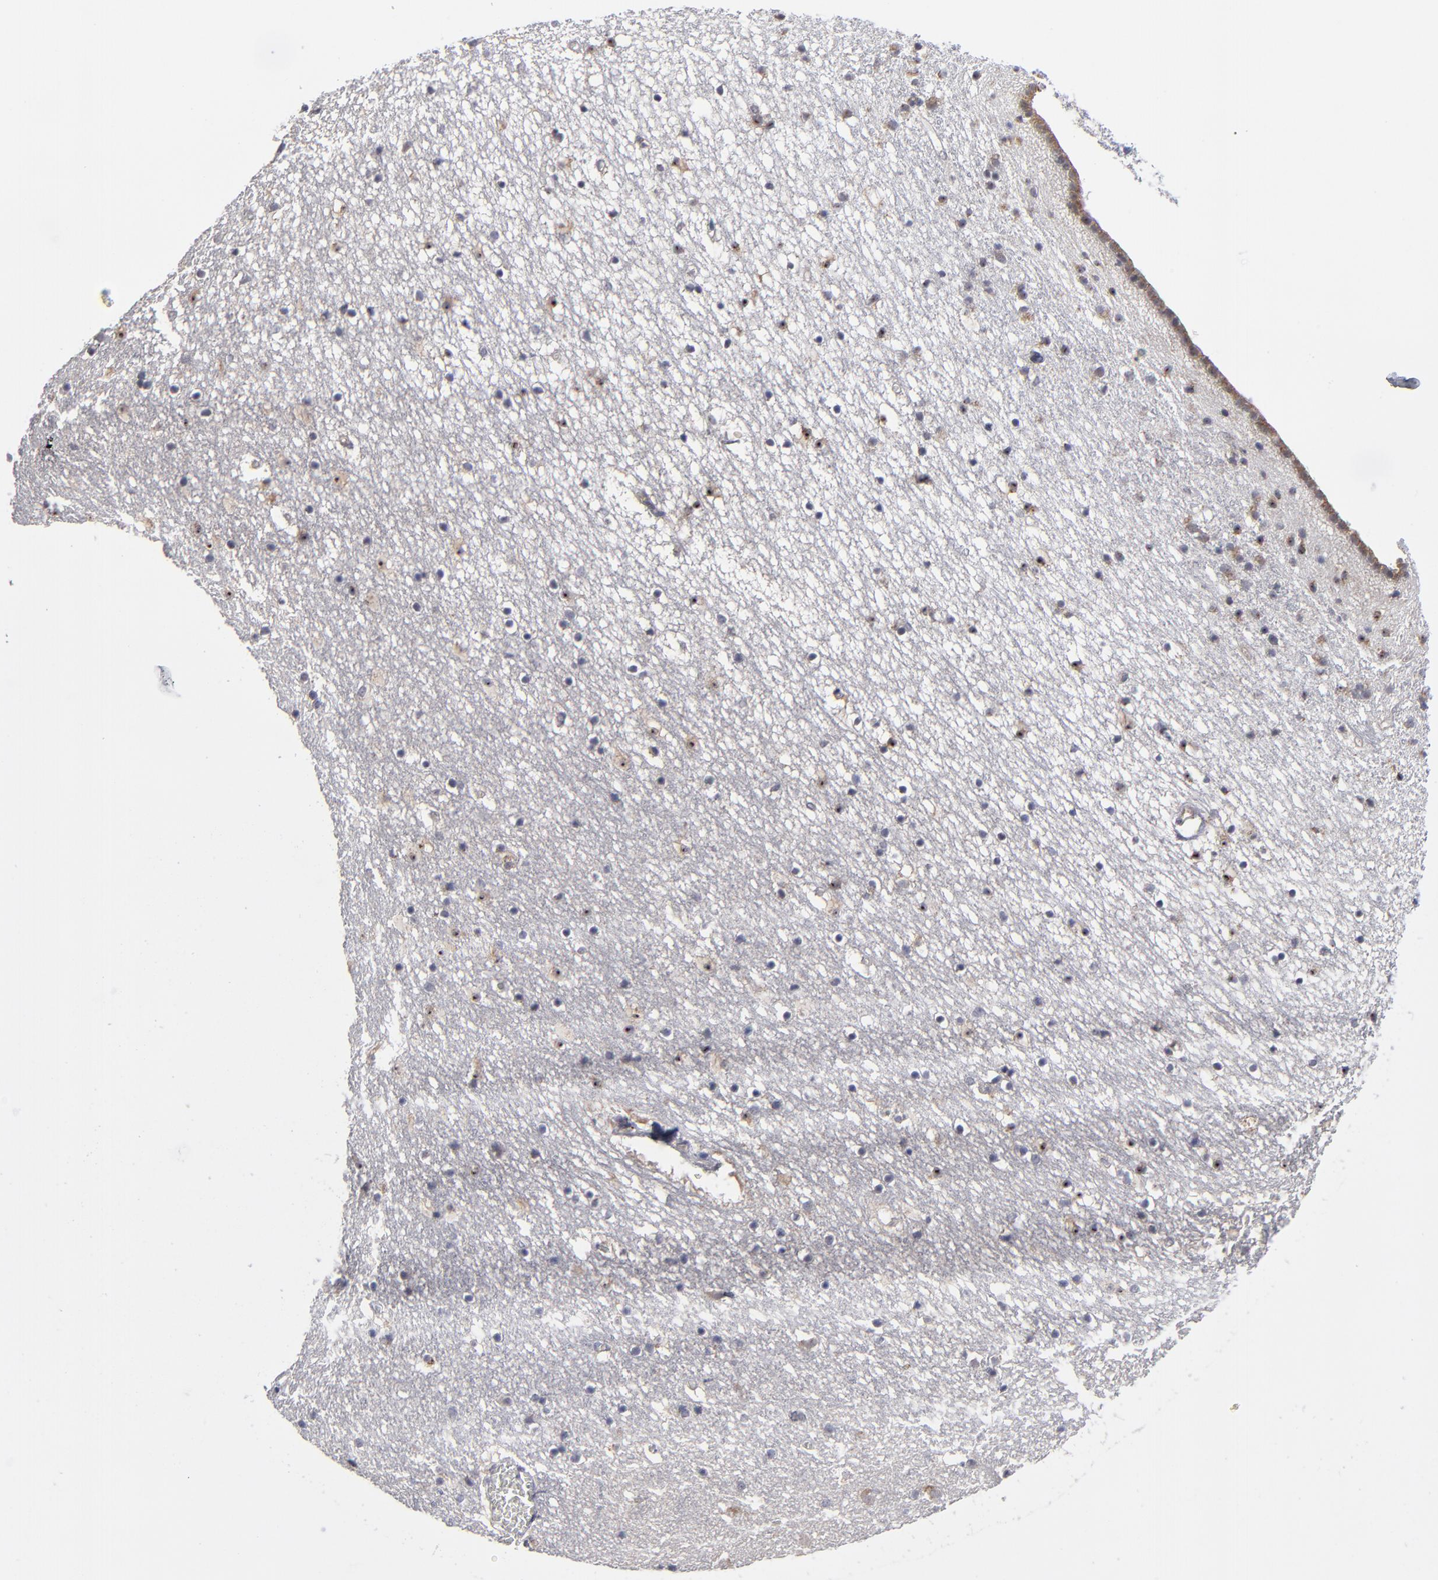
{"staining": {"intensity": "negative", "quantity": "none", "location": "none"}, "tissue": "caudate", "cell_type": "Glial cells", "image_type": "normal", "snomed": [{"axis": "morphology", "description": "Normal tissue, NOS"}, {"axis": "topography", "description": "Lateral ventricle wall"}], "caption": "Glial cells show no significant positivity in benign caudate. (DAB (3,3'-diaminobenzidine) IHC, high magnification).", "gene": "EXD2", "patient": {"sex": "male", "age": 45}}